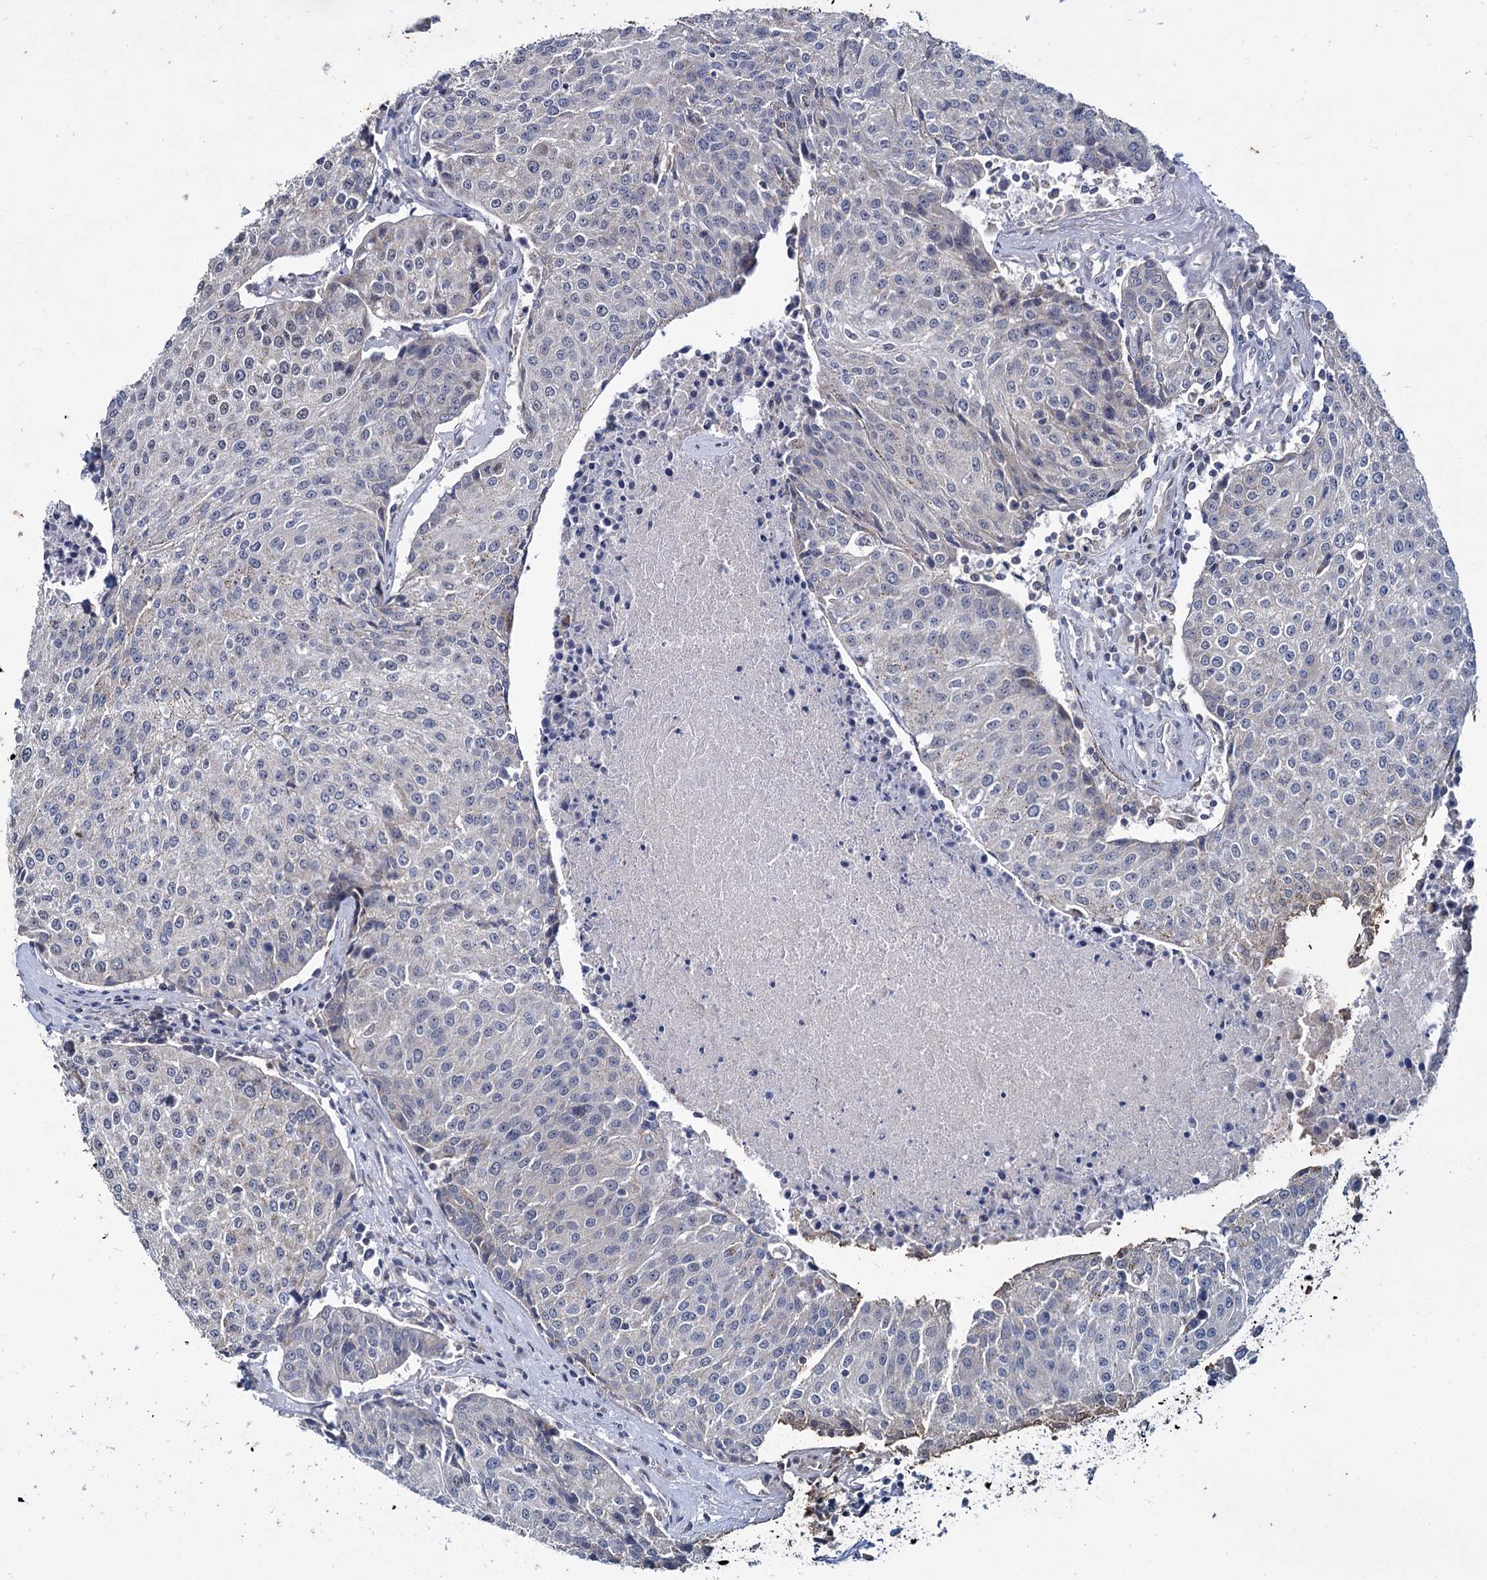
{"staining": {"intensity": "negative", "quantity": "none", "location": "none"}, "tissue": "urothelial cancer", "cell_type": "Tumor cells", "image_type": "cancer", "snomed": [{"axis": "morphology", "description": "Urothelial carcinoma, High grade"}, {"axis": "topography", "description": "Urinary bladder"}], "caption": "This is a image of IHC staining of urothelial cancer, which shows no positivity in tumor cells.", "gene": "RPUSD4", "patient": {"sex": "female", "age": 85}}